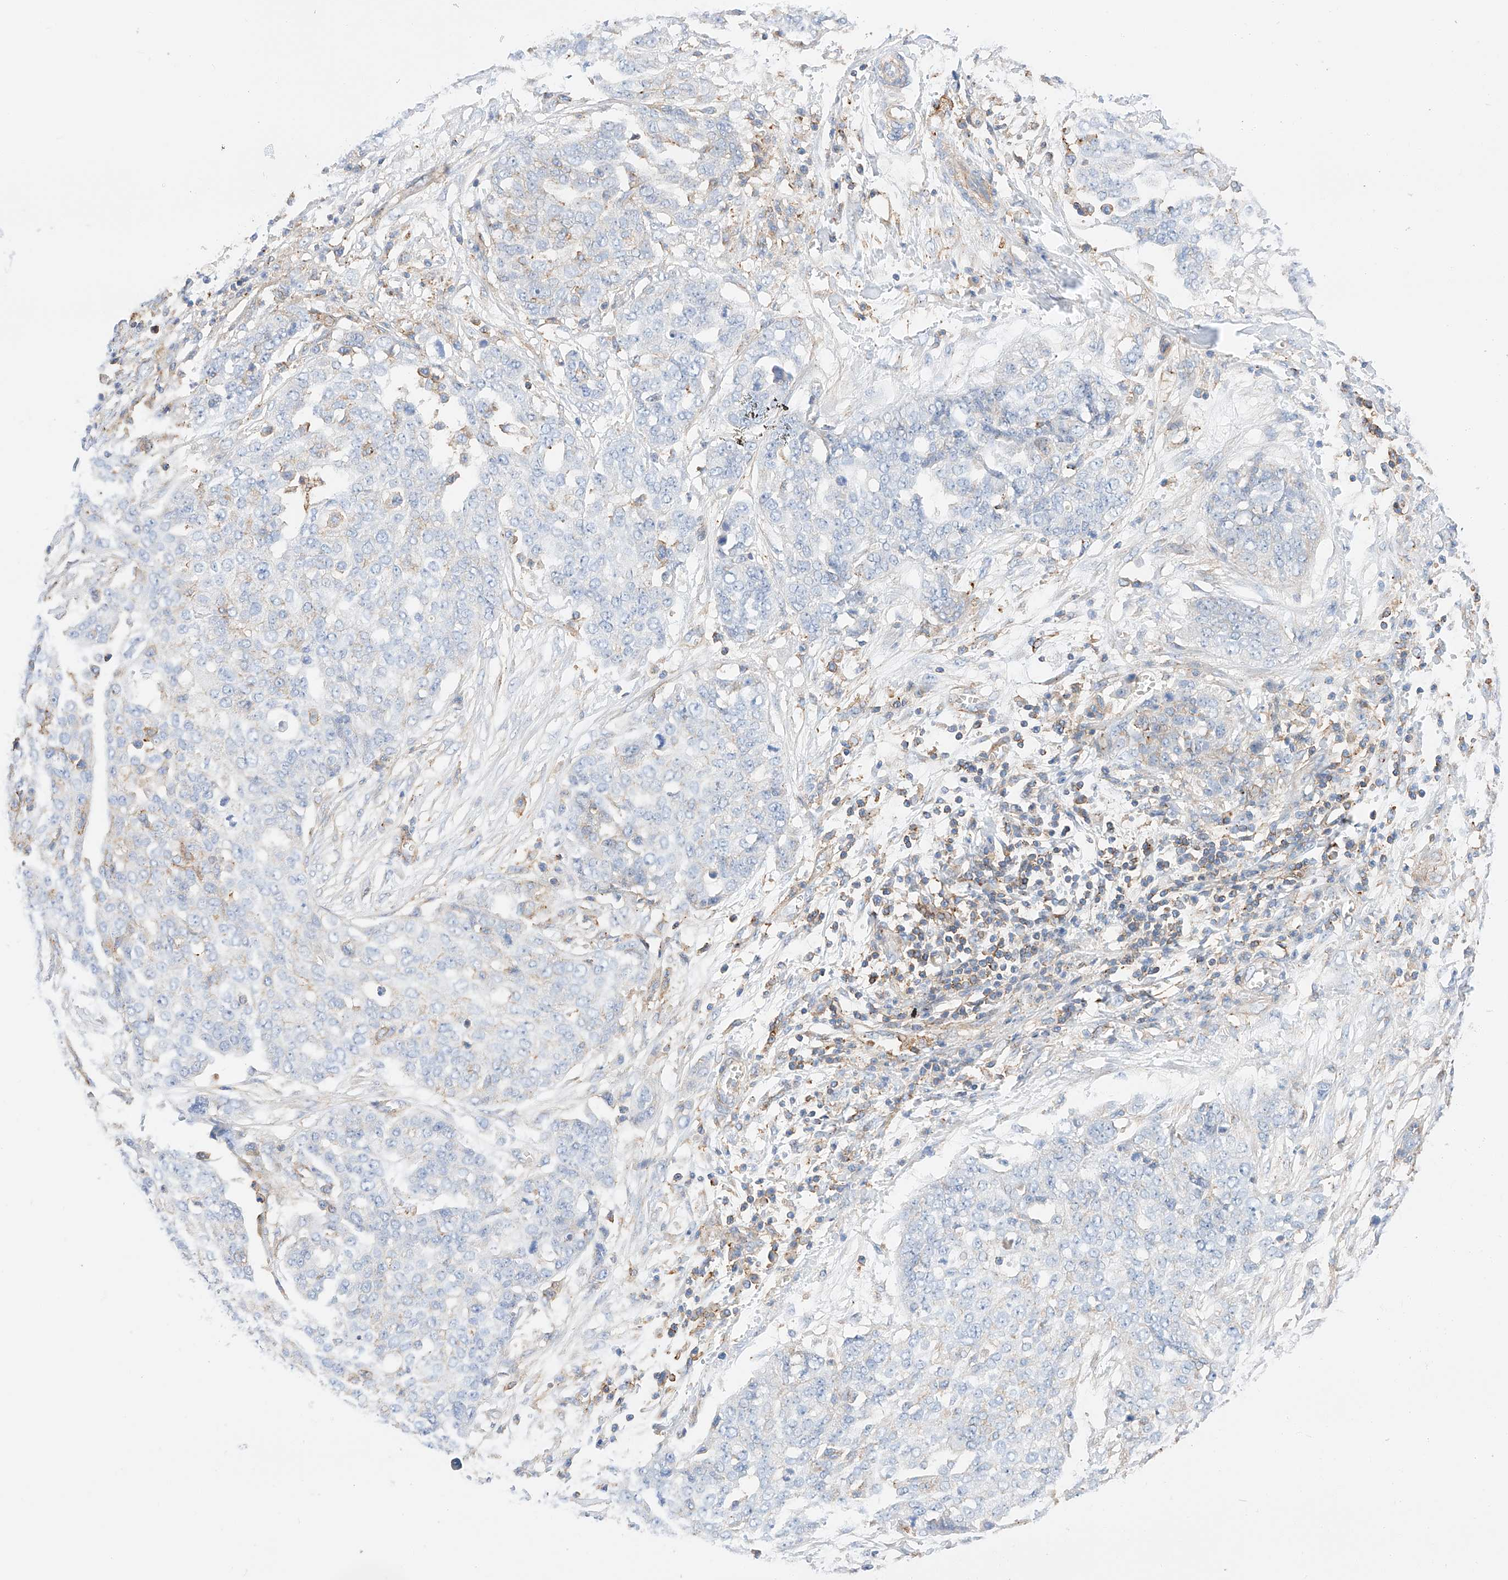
{"staining": {"intensity": "negative", "quantity": "none", "location": "none"}, "tissue": "ovarian cancer", "cell_type": "Tumor cells", "image_type": "cancer", "snomed": [{"axis": "morphology", "description": "Cystadenocarcinoma, serous, NOS"}, {"axis": "topography", "description": "Soft tissue"}, {"axis": "topography", "description": "Ovary"}], "caption": "Image shows no significant protein positivity in tumor cells of serous cystadenocarcinoma (ovarian). (Brightfield microscopy of DAB (3,3'-diaminobenzidine) IHC at high magnification).", "gene": "HAUS4", "patient": {"sex": "female", "age": 57}}